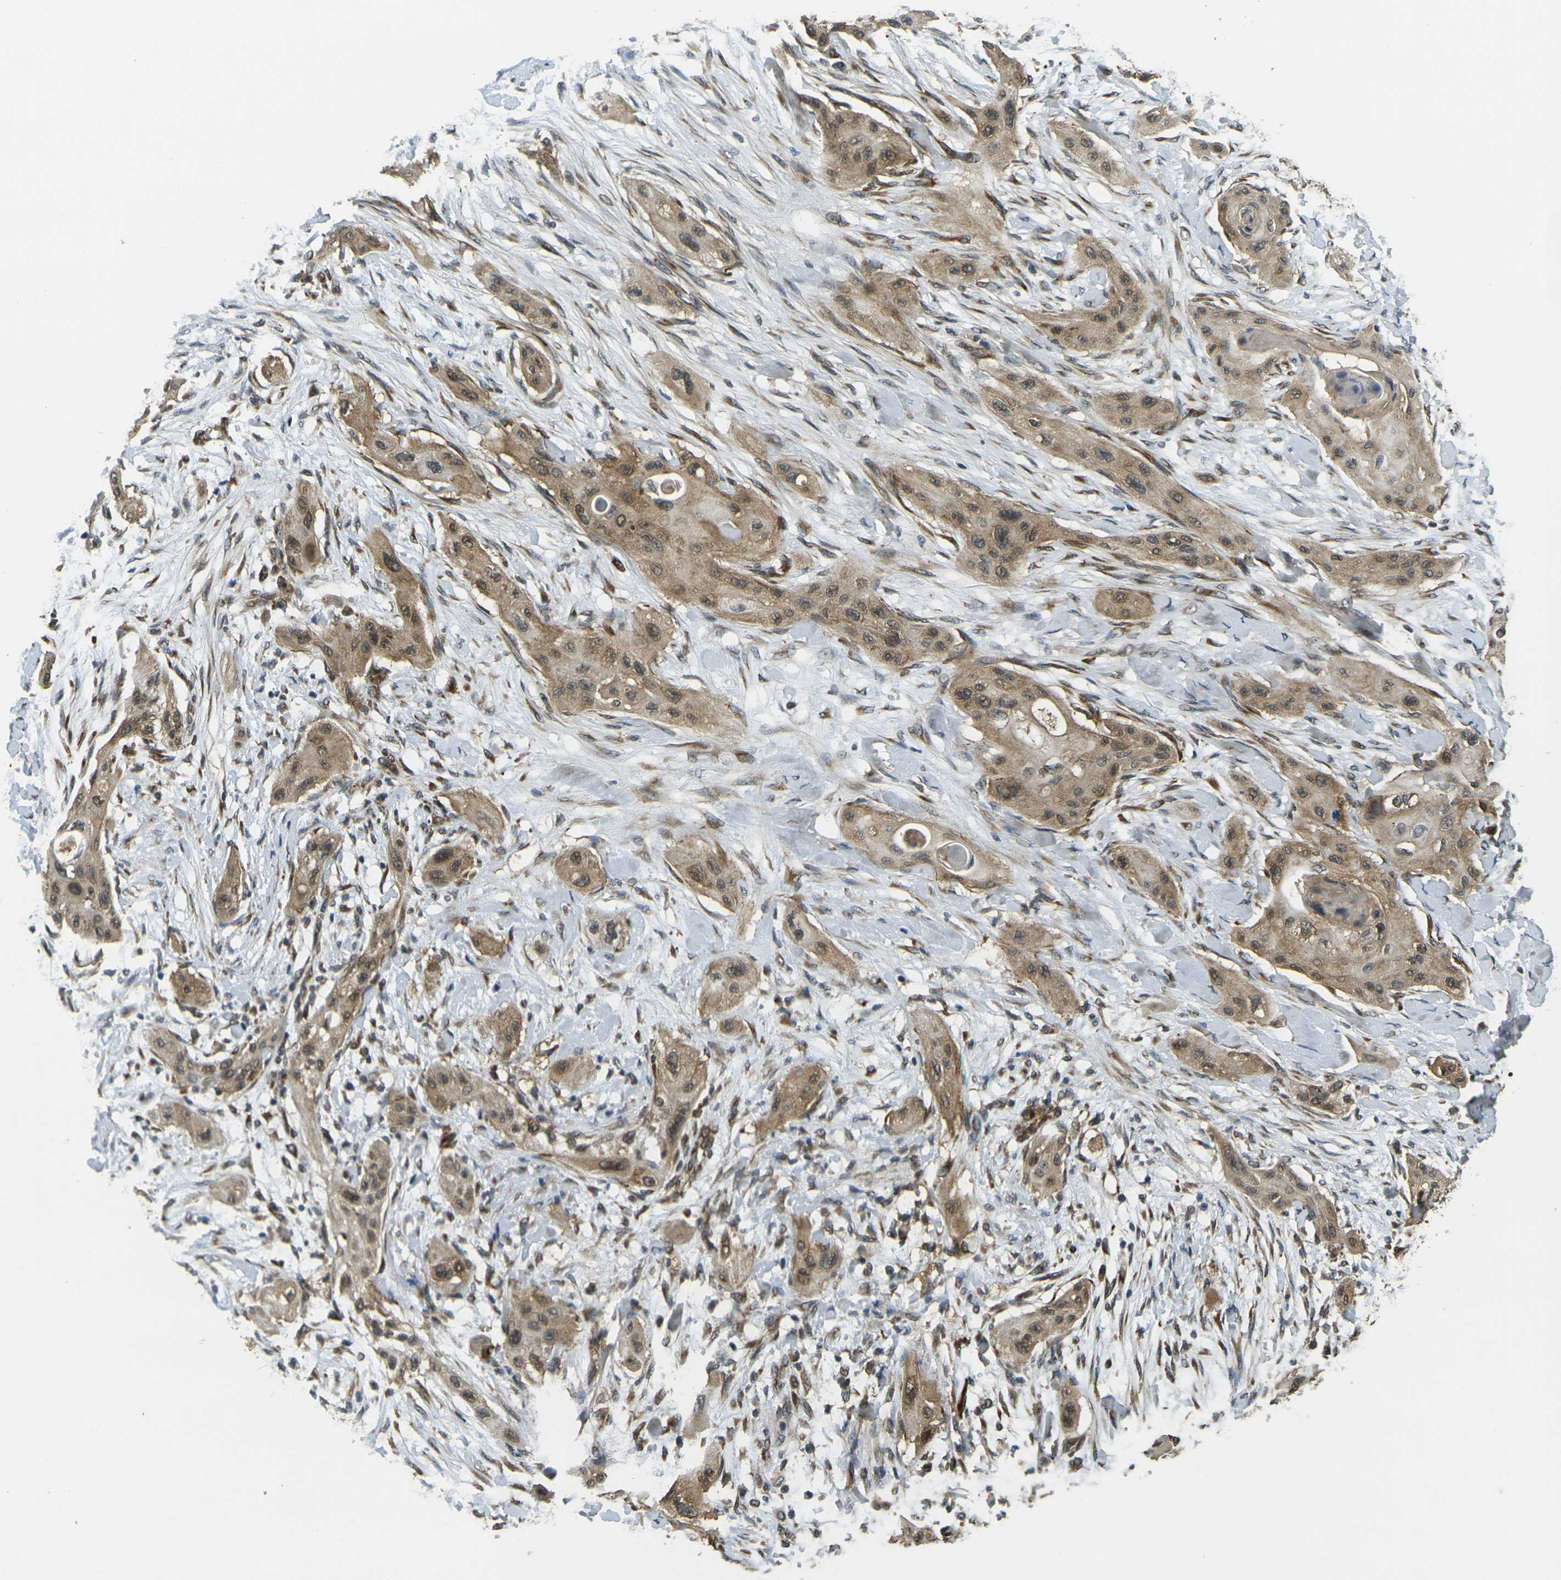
{"staining": {"intensity": "weak", "quantity": ">75%", "location": "cytoplasmic/membranous,nuclear"}, "tissue": "lung cancer", "cell_type": "Tumor cells", "image_type": "cancer", "snomed": [{"axis": "morphology", "description": "Squamous cell carcinoma, NOS"}, {"axis": "topography", "description": "Lung"}], "caption": "Squamous cell carcinoma (lung) stained with DAB immunohistochemistry reveals low levels of weak cytoplasmic/membranous and nuclear staining in approximately >75% of tumor cells.", "gene": "FUT11", "patient": {"sex": "female", "age": 47}}